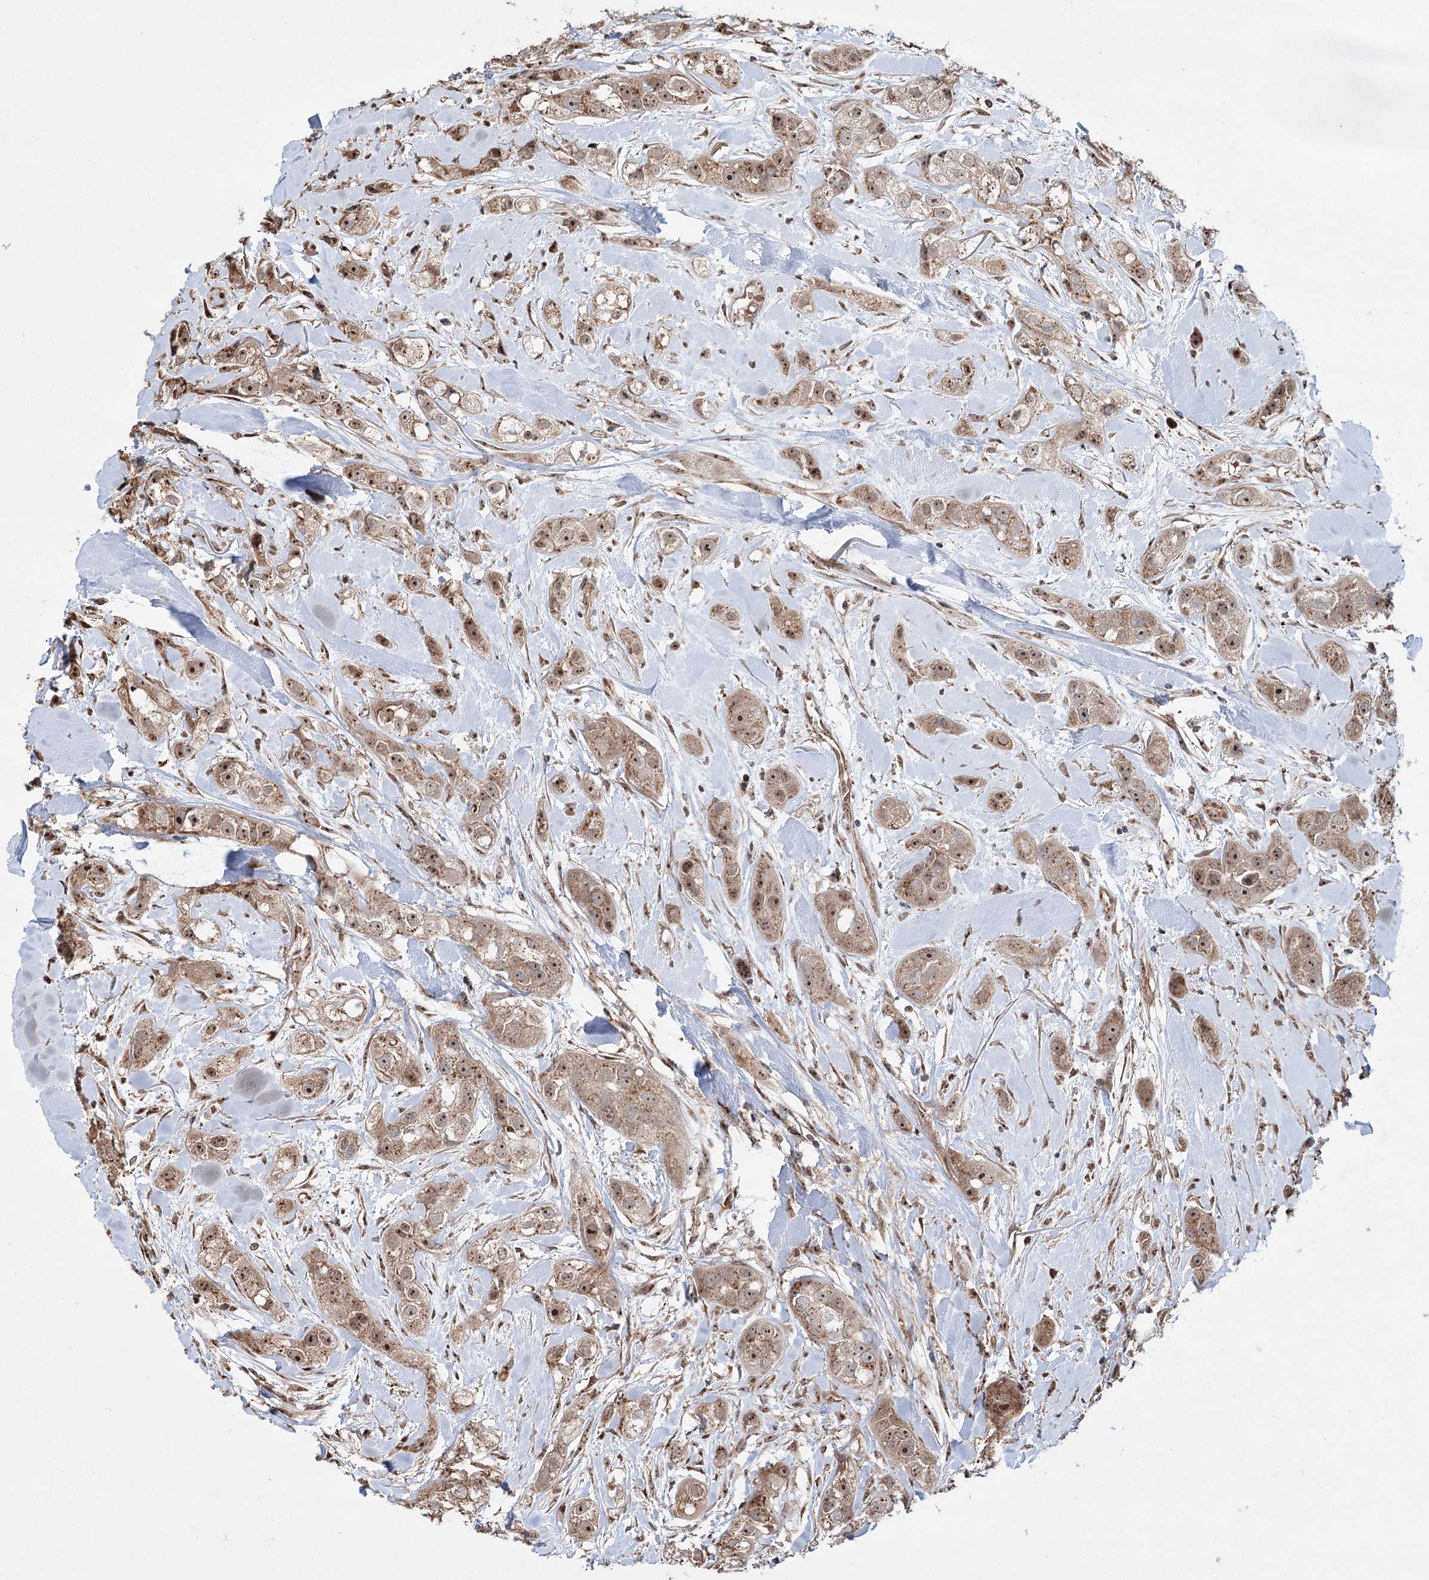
{"staining": {"intensity": "moderate", "quantity": ">75%", "location": "cytoplasmic/membranous,nuclear"}, "tissue": "head and neck cancer", "cell_type": "Tumor cells", "image_type": "cancer", "snomed": [{"axis": "morphology", "description": "Normal tissue, NOS"}, {"axis": "morphology", "description": "Squamous cell carcinoma, NOS"}, {"axis": "topography", "description": "Skeletal muscle"}, {"axis": "topography", "description": "Head-Neck"}], "caption": "Brown immunohistochemical staining in human squamous cell carcinoma (head and neck) exhibits moderate cytoplasmic/membranous and nuclear positivity in approximately >75% of tumor cells.", "gene": "SERINC5", "patient": {"sex": "male", "age": 51}}